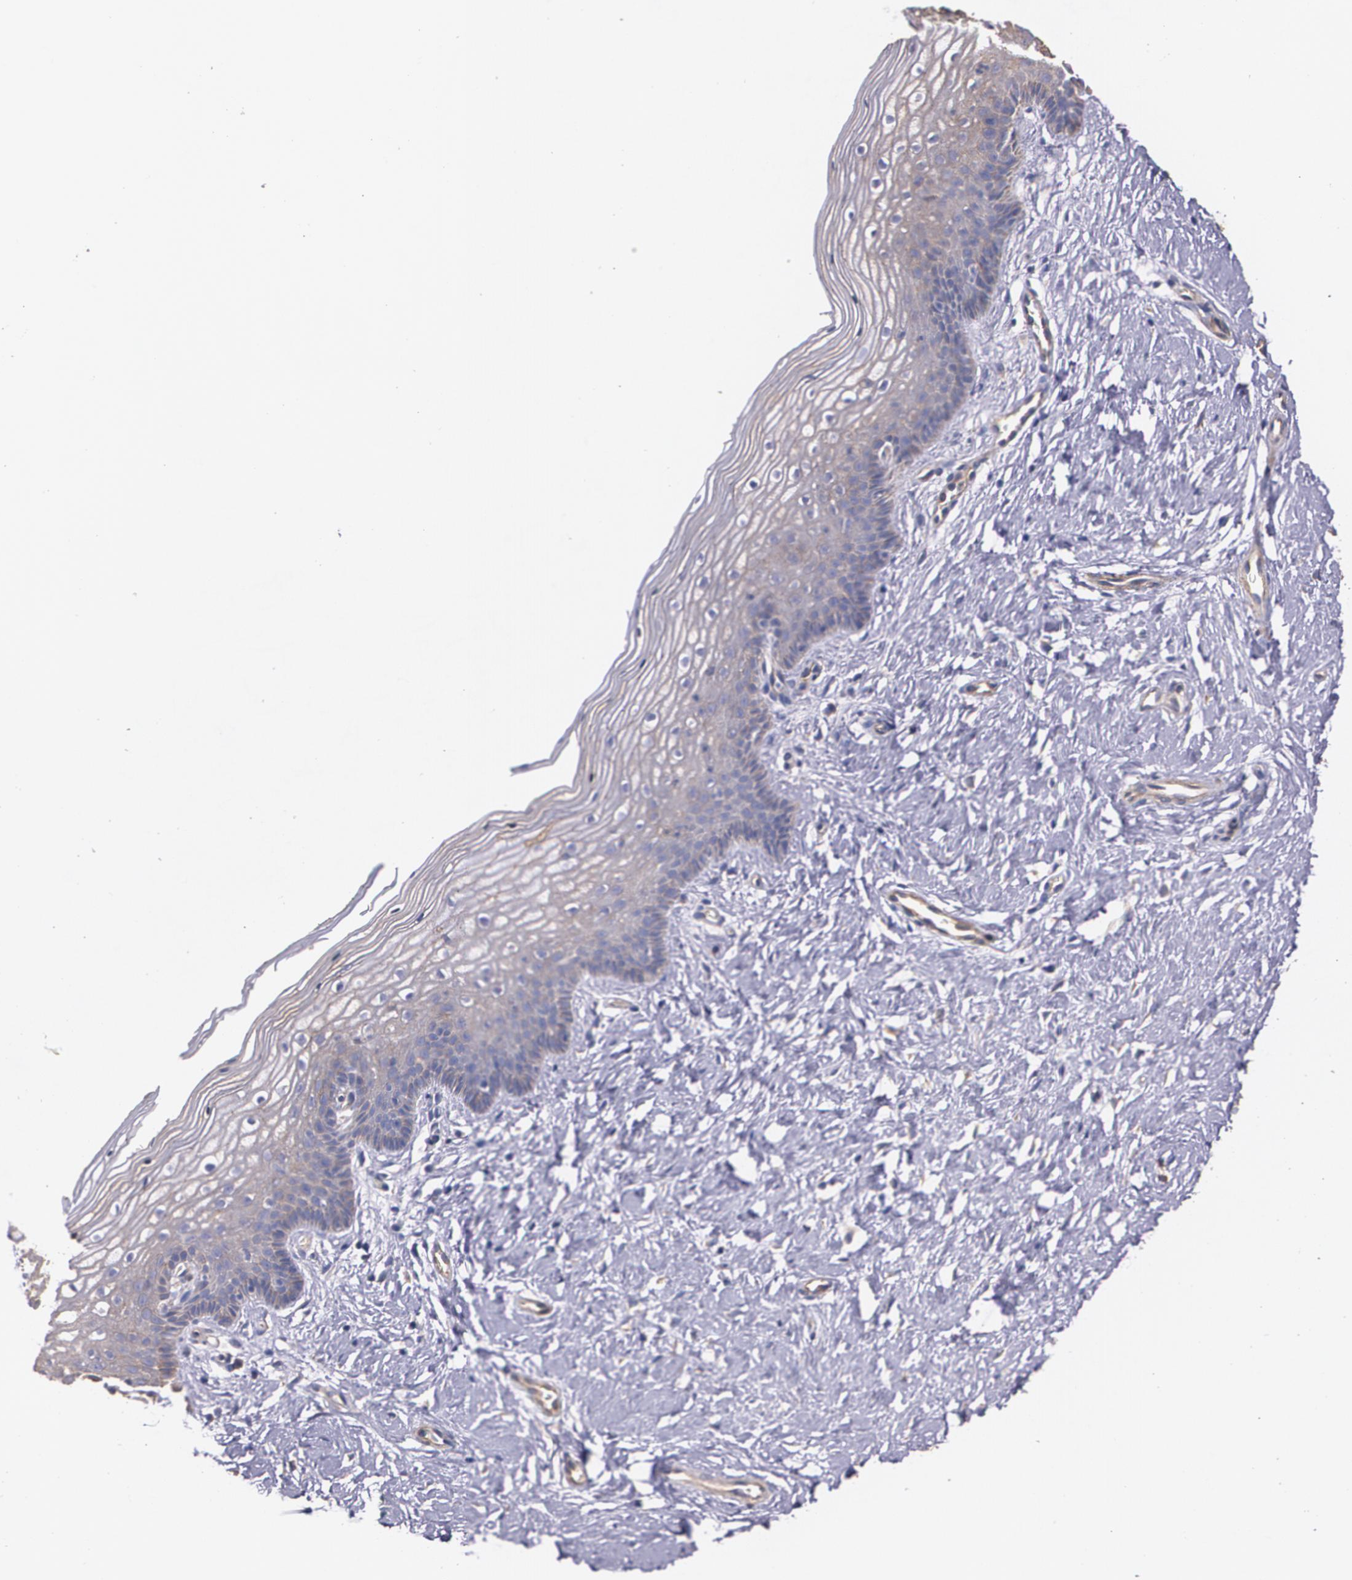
{"staining": {"intensity": "weak", "quantity": "25%-75%", "location": "cytoplasmic/membranous"}, "tissue": "vagina", "cell_type": "Squamous epithelial cells", "image_type": "normal", "snomed": [{"axis": "morphology", "description": "Normal tissue, NOS"}, {"axis": "topography", "description": "Vagina"}], "caption": "High-power microscopy captured an immunohistochemistry (IHC) micrograph of unremarkable vagina, revealing weak cytoplasmic/membranous positivity in approximately 25%-75% of squamous epithelial cells. (DAB (3,3'-diaminobenzidine) IHC with brightfield microscopy, high magnification).", "gene": "TJP1", "patient": {"sex": "female", "age": 46}}